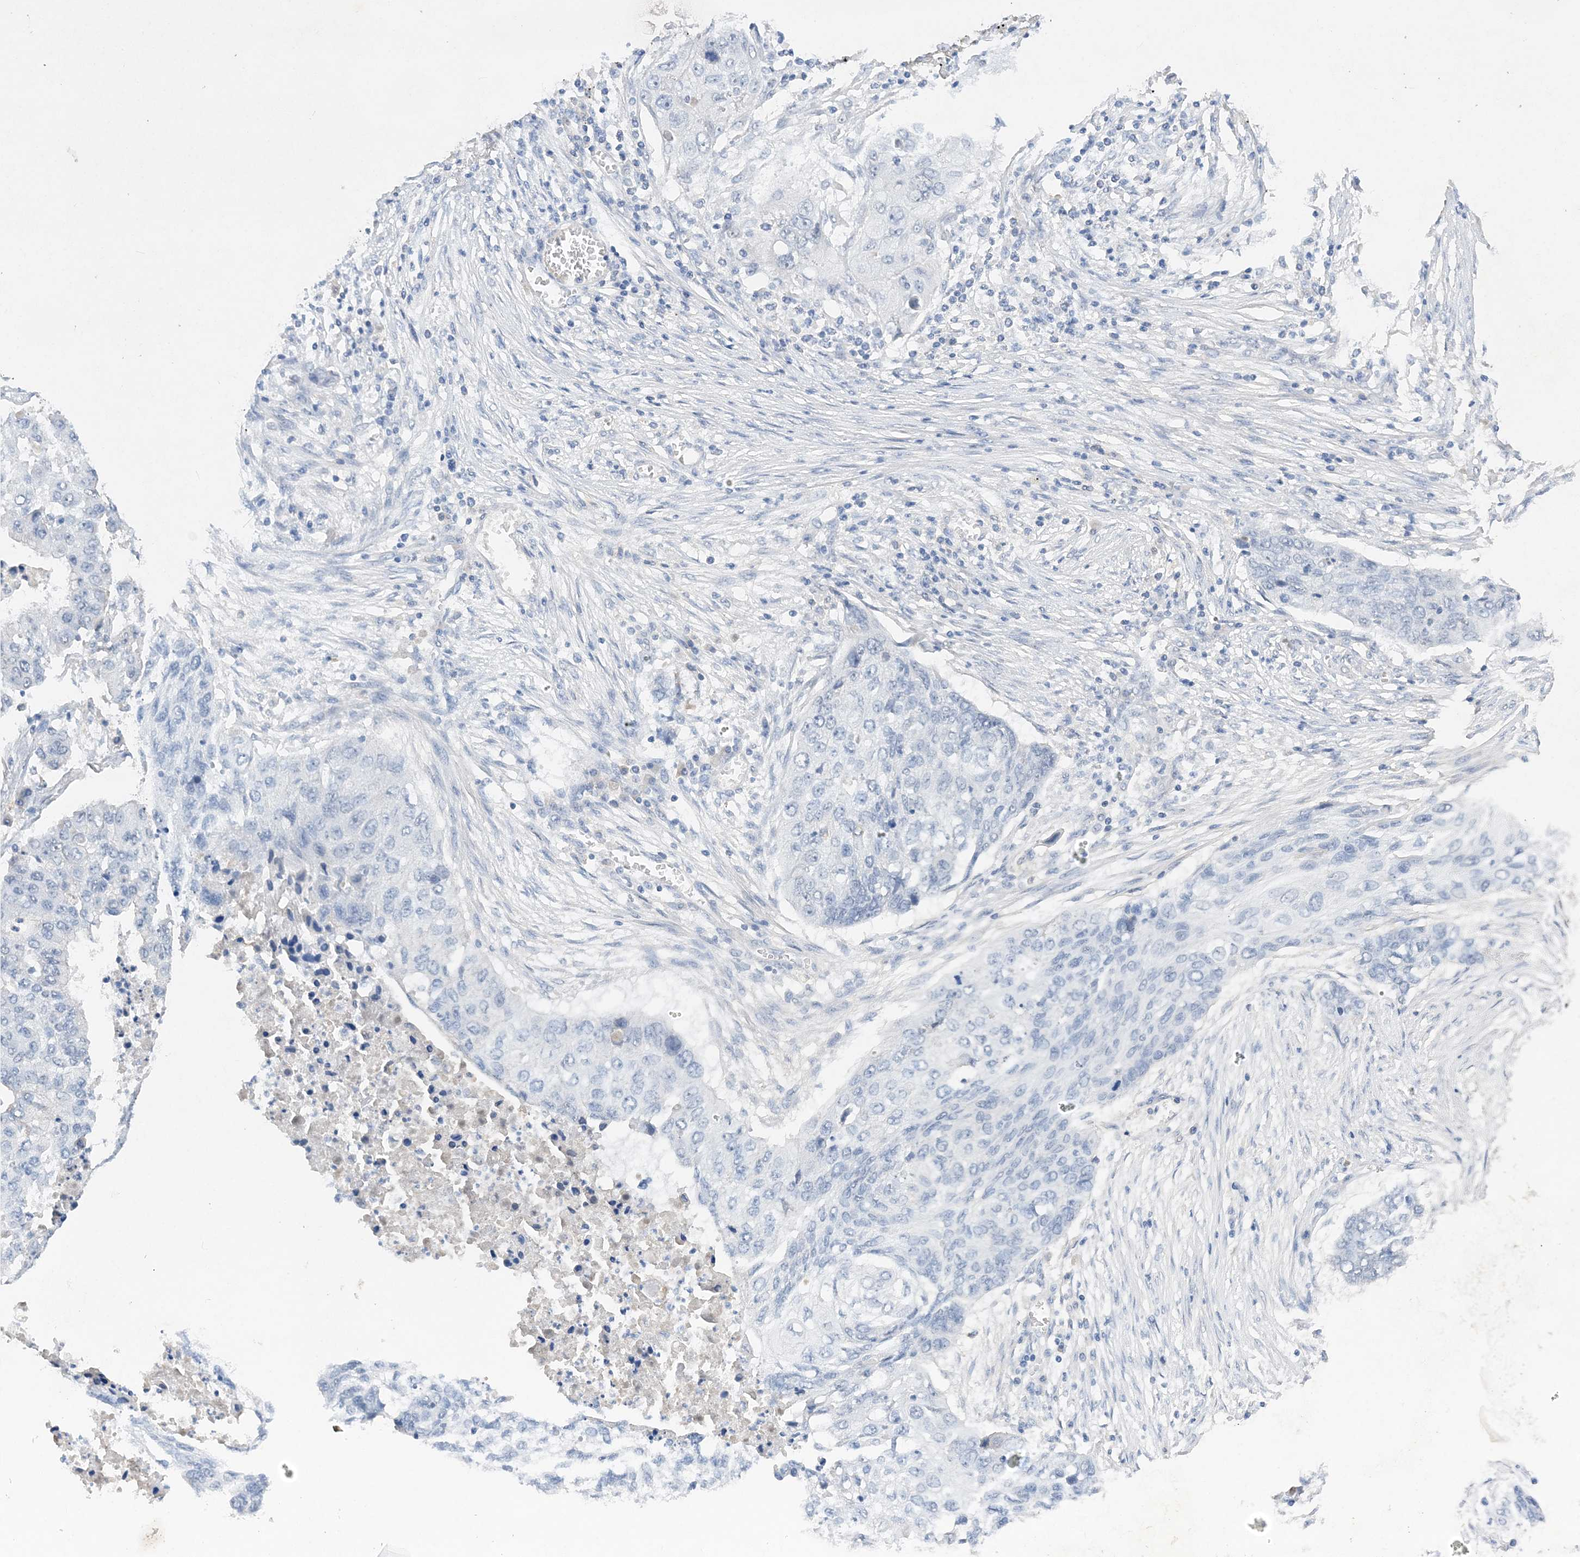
{"staining": {"intensity": "negative", "quantity": "none", "location": "none"}, "tissue": "lung cancer", "cell_type": "Tumor cells", "image_type": "cancer", "snomed": [{"axis": "morphology", "description": "Squamous cell carcinoma, NOS"}, {"axis": "topography", "description": "Lung"}], "caption": "Image shows no protein positivity in tumor cells of lung cancer (squamous cell carcinoma) tissue.", "gene": "C11orf58", "patient": {"sex": "female", "age": 63}}